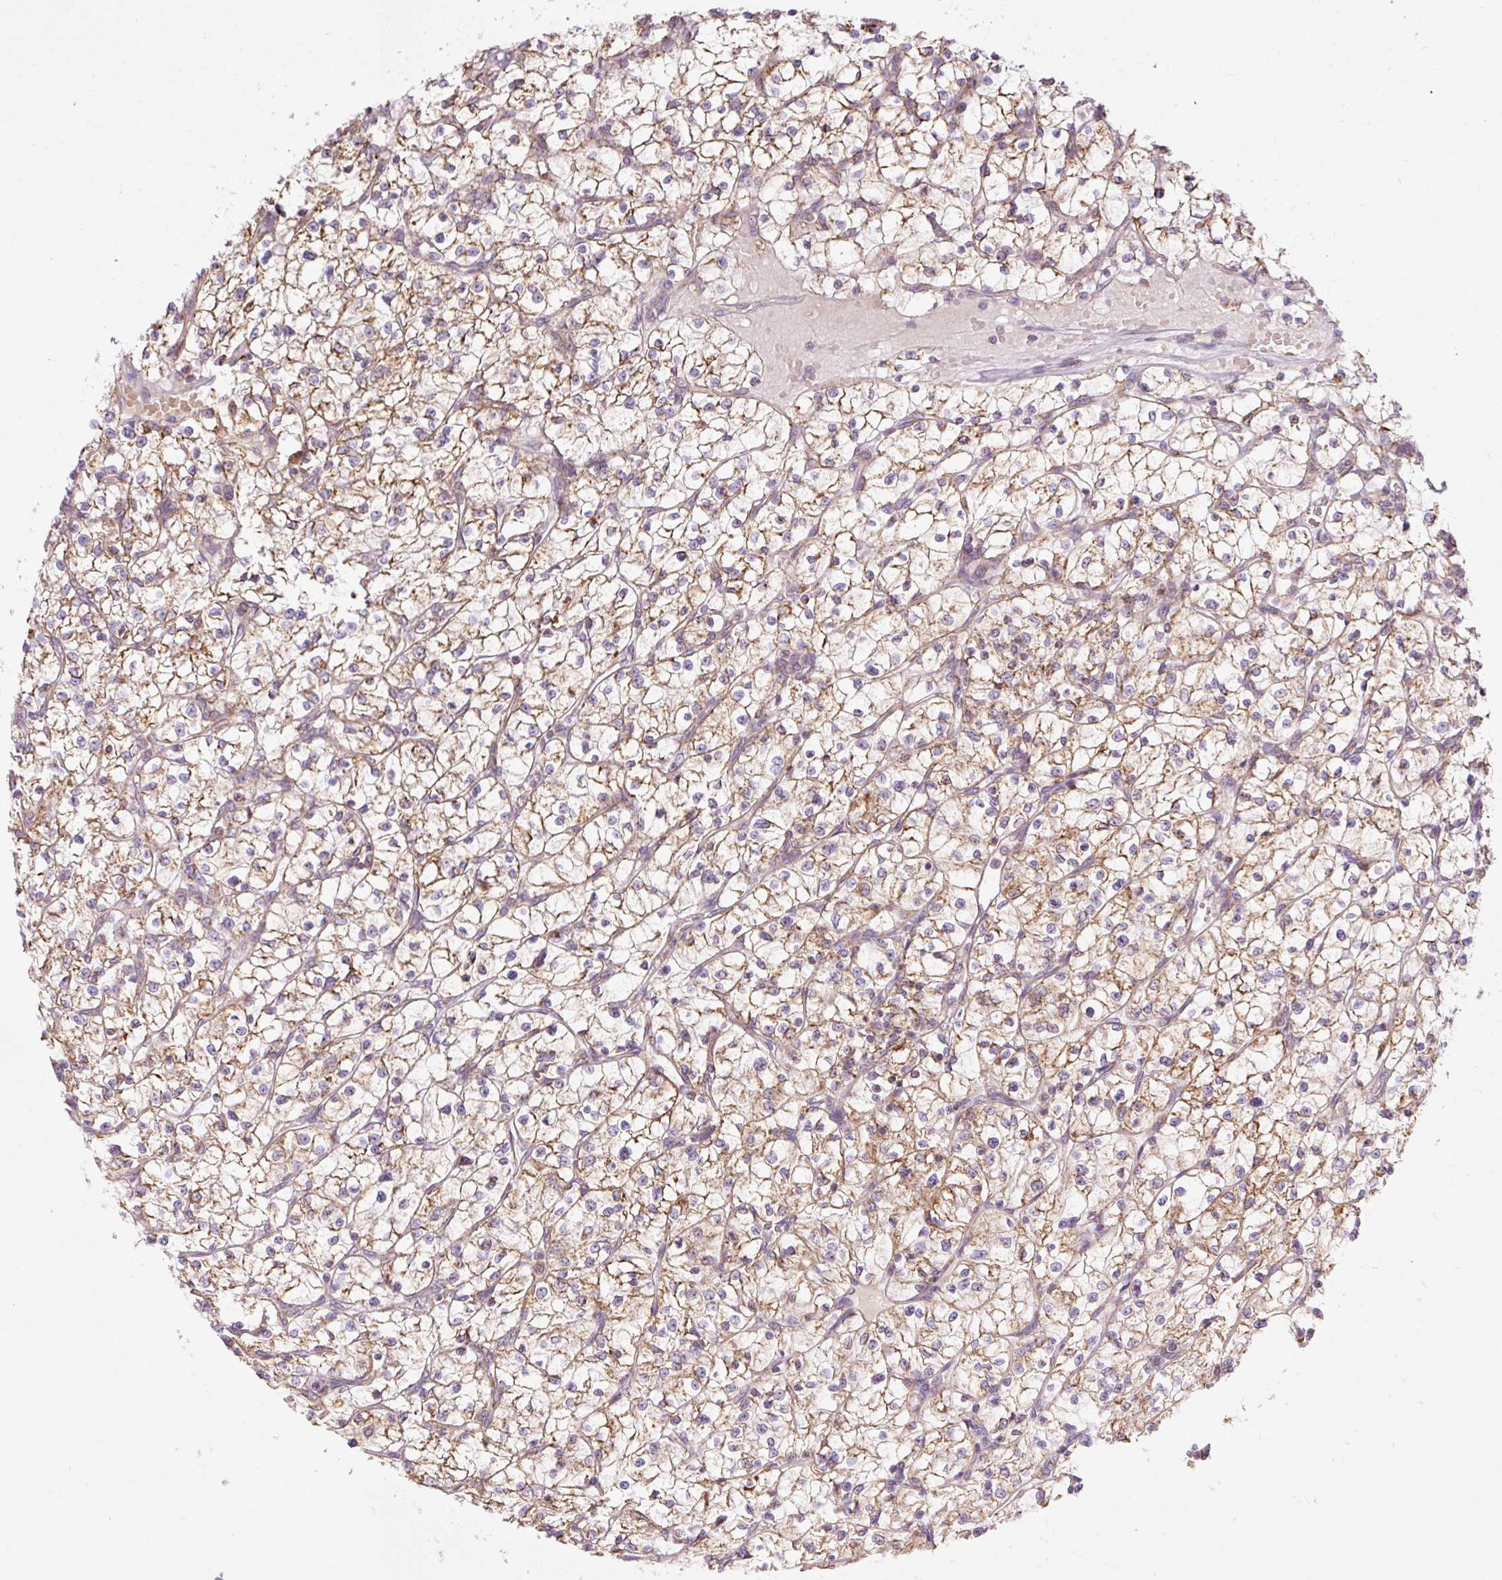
{"staining": {"intensity": "moderate", "quantity": ">75%", "location": "cytoplasmic/membranous"}, "tissue": "renal cancer", "cell_type": "Tumor cells", "image_type": "cancer", "snomed": [{"axis": "morphology", "description": "Adenocarcinoma, NOS"}, {"axis": "topography", "description": "Kidney"}], "caption": "Immunohistochemical staining of human renal cancer (adenocarcinoma) displays medium levels of moderate cytoplasmic/membranous protein expression in approximately >75% of tumor cells. (Stains: DAB in brown, nuclei in blue, Microscopy: brightfield microscopy at high magnification).", "gene": "GOSR2", "patient": {"sex": "female", "age": 64}}